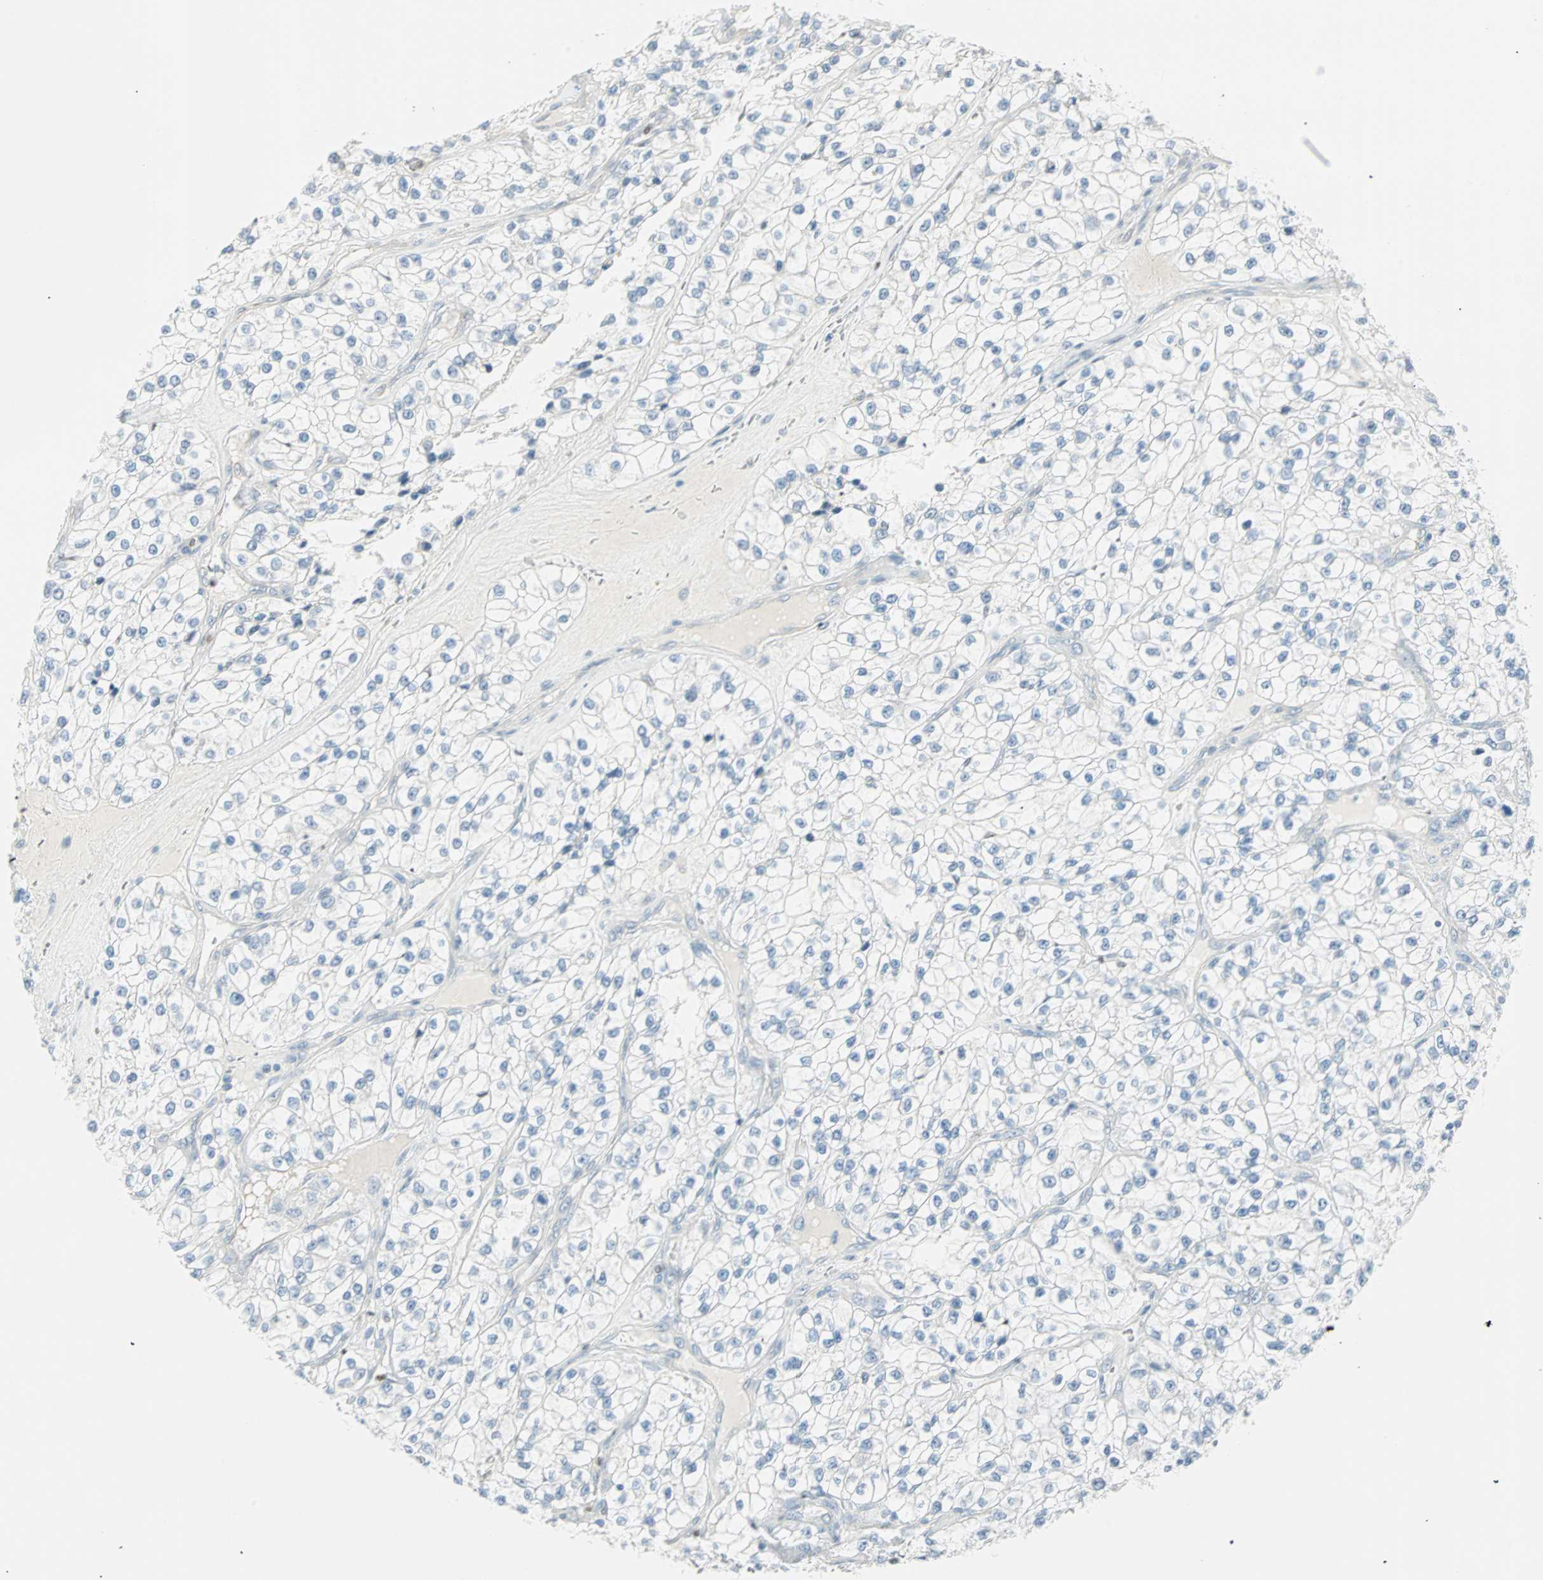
{"staining": {"intensity": "negative", "quantity": "none", "location": "none"}, "tissue": "renal cancer", "cell_type": "Tumor cells", "image_type": "cancer", "snomed": [{"axis": "morphology", "description": "Adenocarcinoma, NOS"}, {"axis": "topography", "description": "Kidney"}], "caption": "Renal cancer was stained to show a protein in brown. There is no significant expression in tumor cells.", "gene": "MLLT10", "patient": {"sex": "female", "age": 57}}